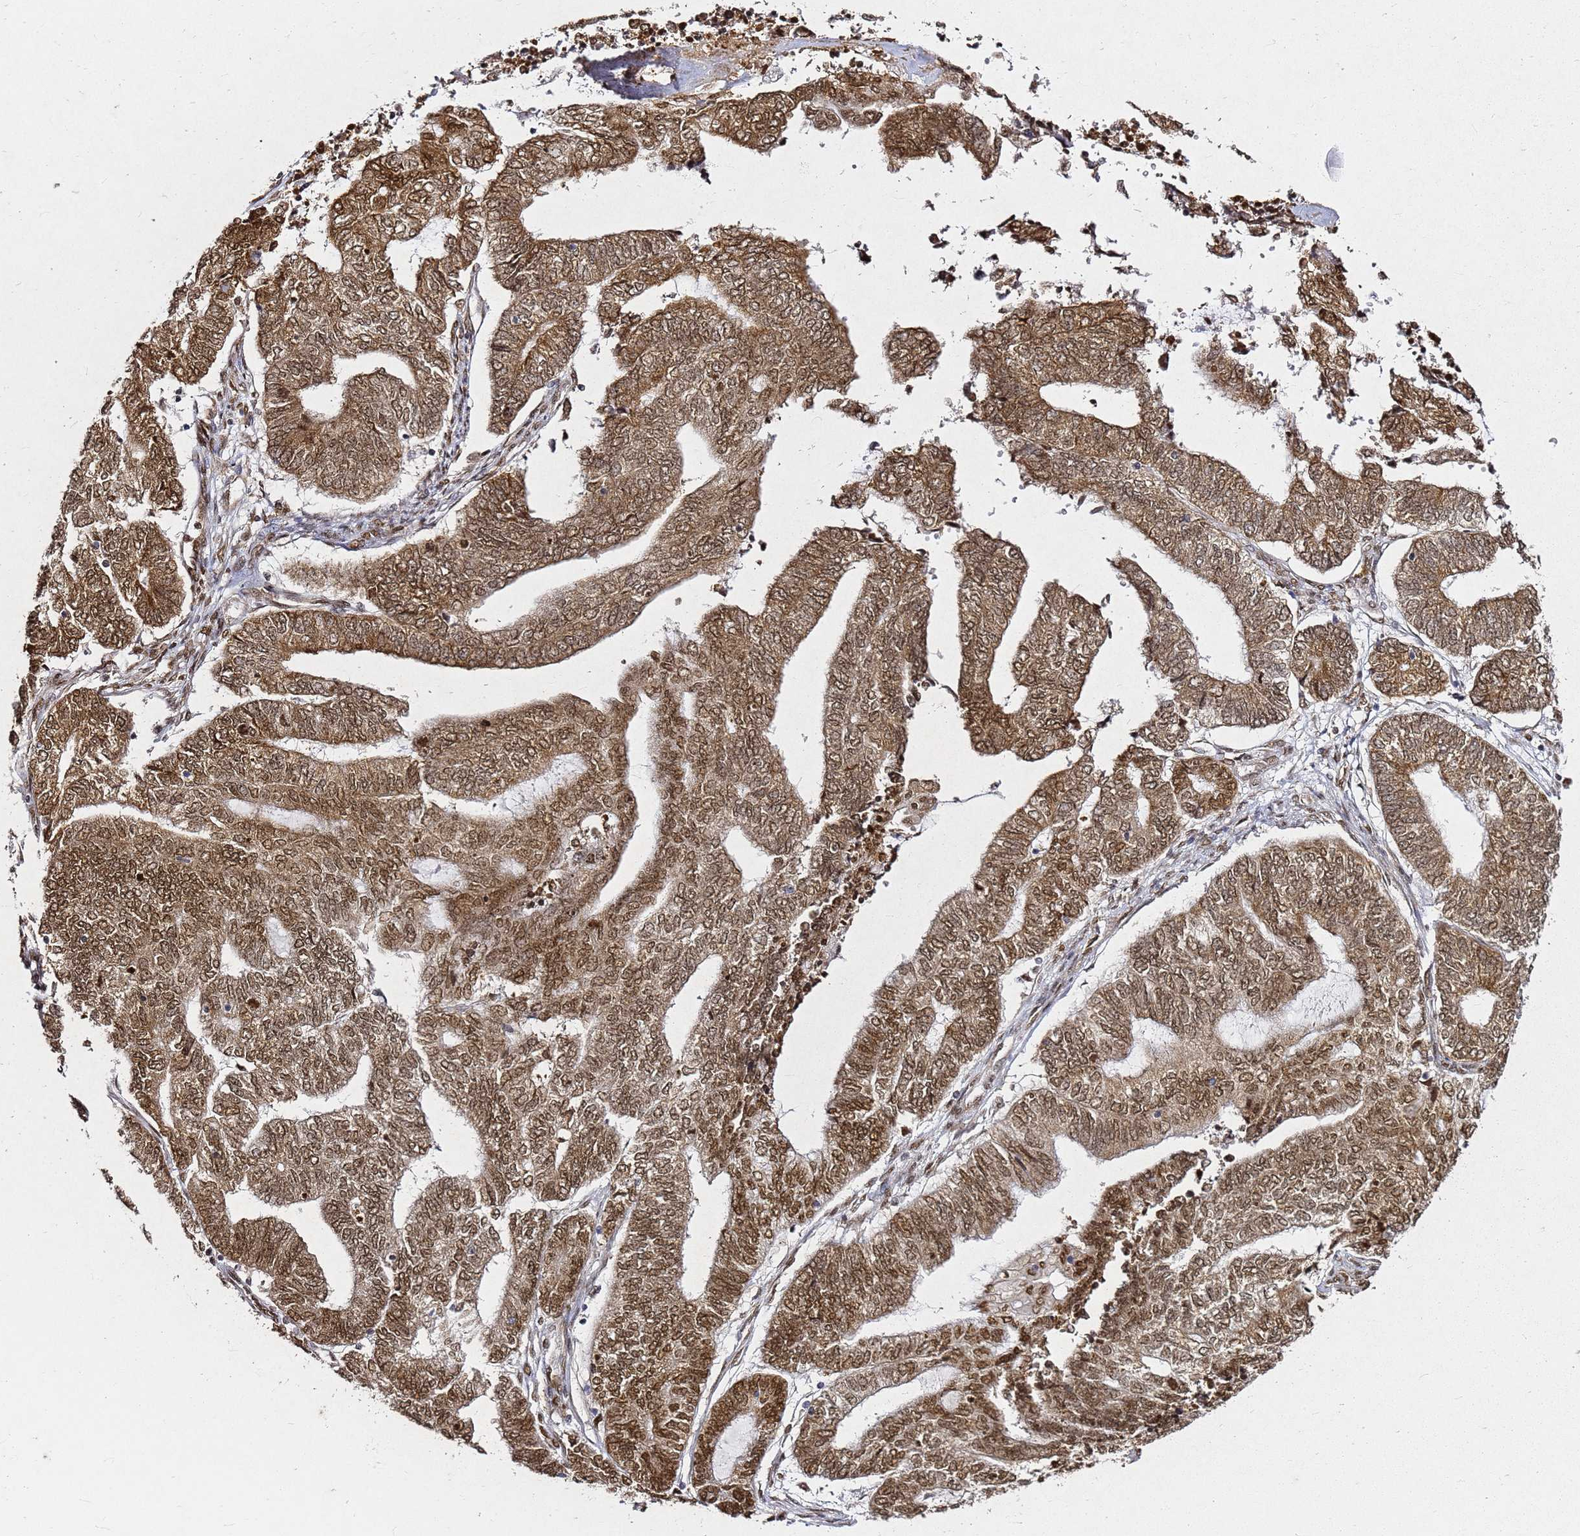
{"staining": {"intensity": "moderate", "quantity": ">75%", "location": "cytoplasmic/membranous,nuclear"}, "tissue": "endometrial cancer", "cell_type": "Tumor cells", "image_type": "cancer", "snomed": [{"axis": "morphology", "description": "Adenocarcinoma, NOS"}, {"axis": "topography", "description": "Uterus"}, {"axis": "topography", "description": "Endometrium"}], "caption": "An immunohistochemistry photomicrograph of neoplastic tissue is shown. Protein staining in brown shows moderate cytoplasmic/membranous and nuclear positivity in endometrial cancer (adenocarcinoma) within tumor cells.", "gene": "APEX1", "patient": {"sex": "female", "age": 70}}